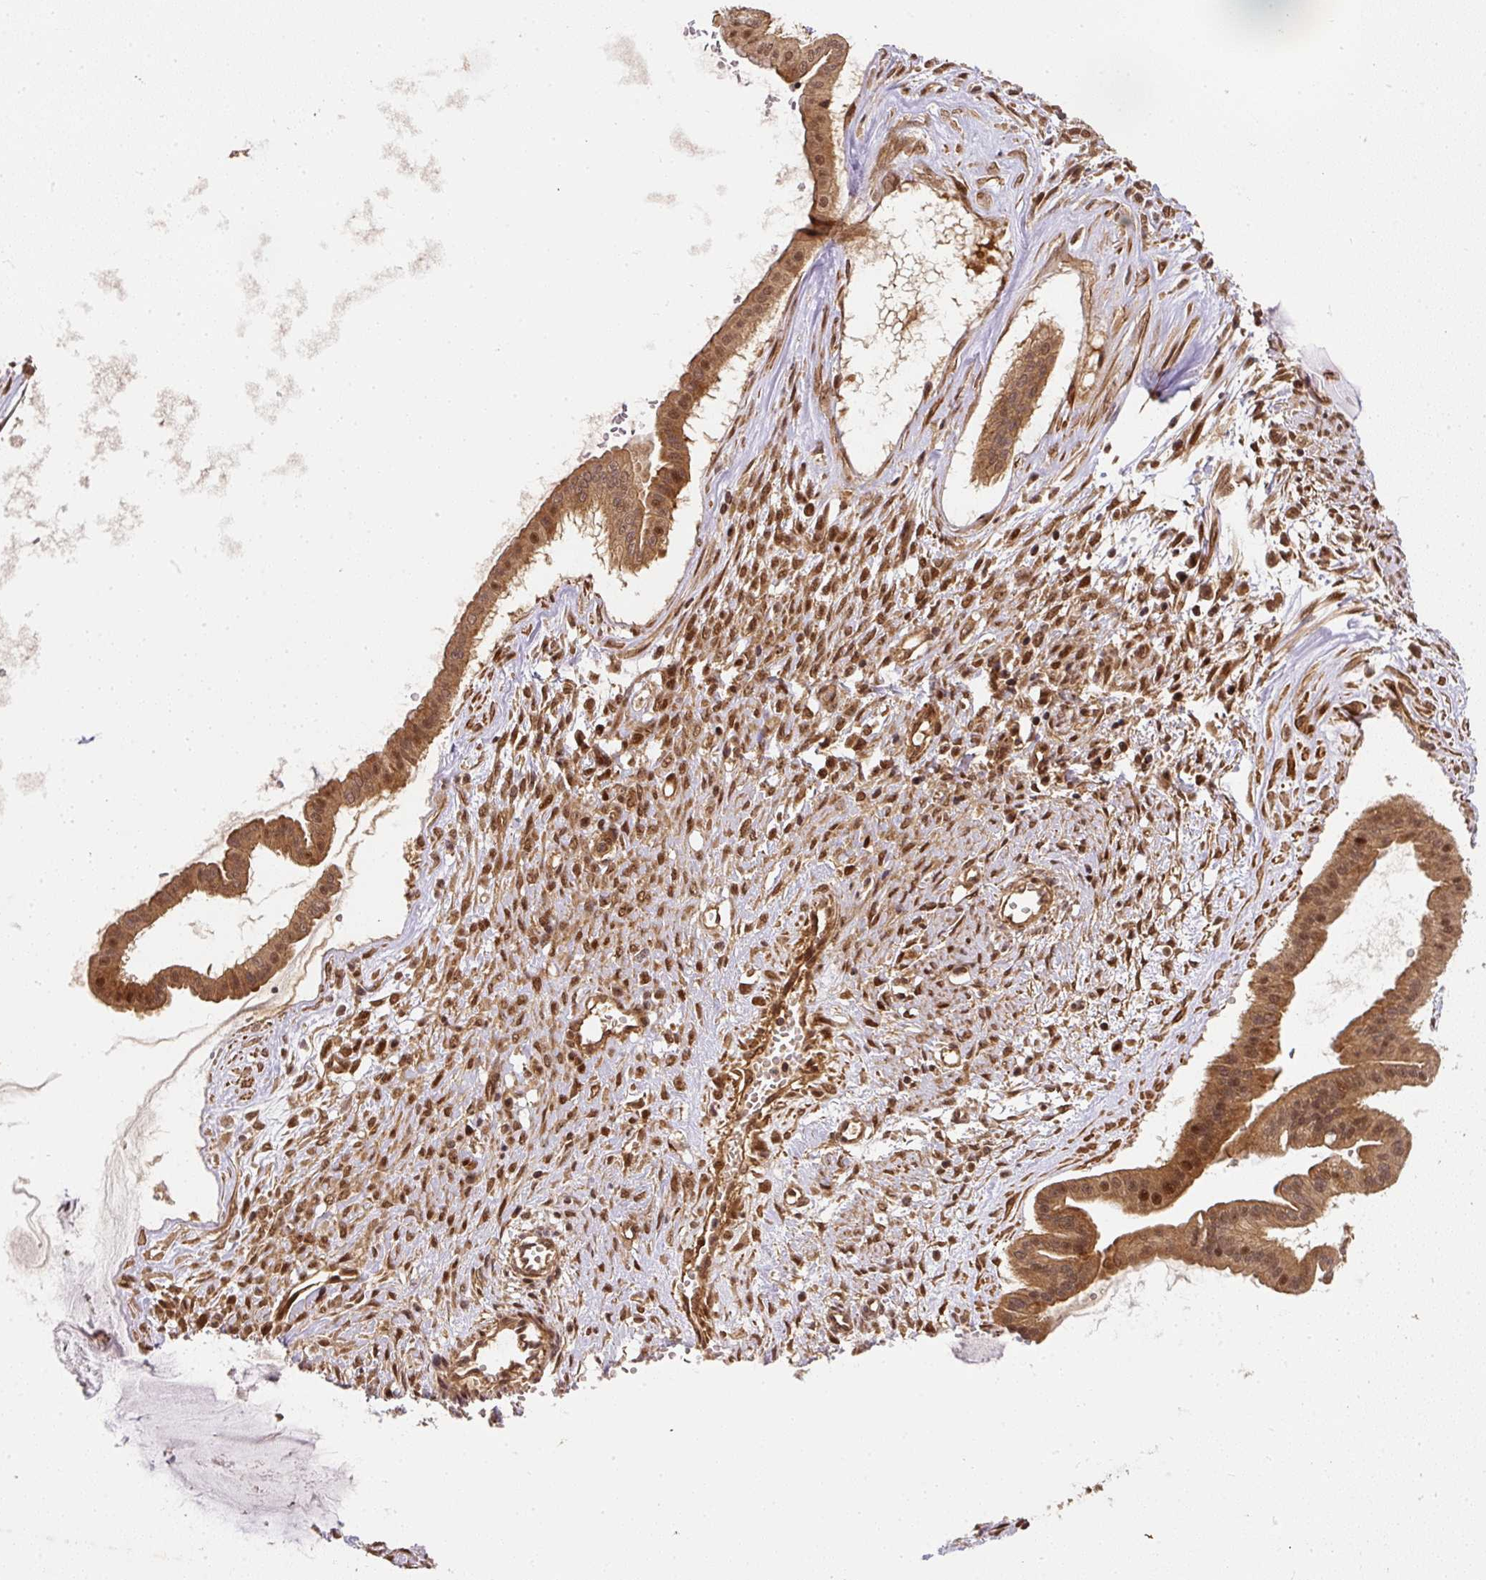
{"staining": {"intensity": "moderate", "quantity": ">75%", "location": "cytoplasmic/membranous,nuclear"}, "tissue": "ovarian cancer", "cell_type": "Tumor cells", "image_type": "cancer", "snomed": [{"axis": "morphology", "description": "Cystadenocarcinoma, mucinous, NOS"}, {"axis": "topography", "description": "Ovary"}], "caption": "An IHC photomicrograph of neoplastic tissue is shown. Protein staining in brown shows moderate cytoplasmic/membranous and nuclear positivity in ovarian cancer (mucinous cystadenocarcinoma) within tumor cells. (Stains: DAB in brown, nuclei in blue, Microscopy: brightfield microscopy at high magnification).", "gene": "PSMD1", "patient": {"sex": "female", "age": 73}}